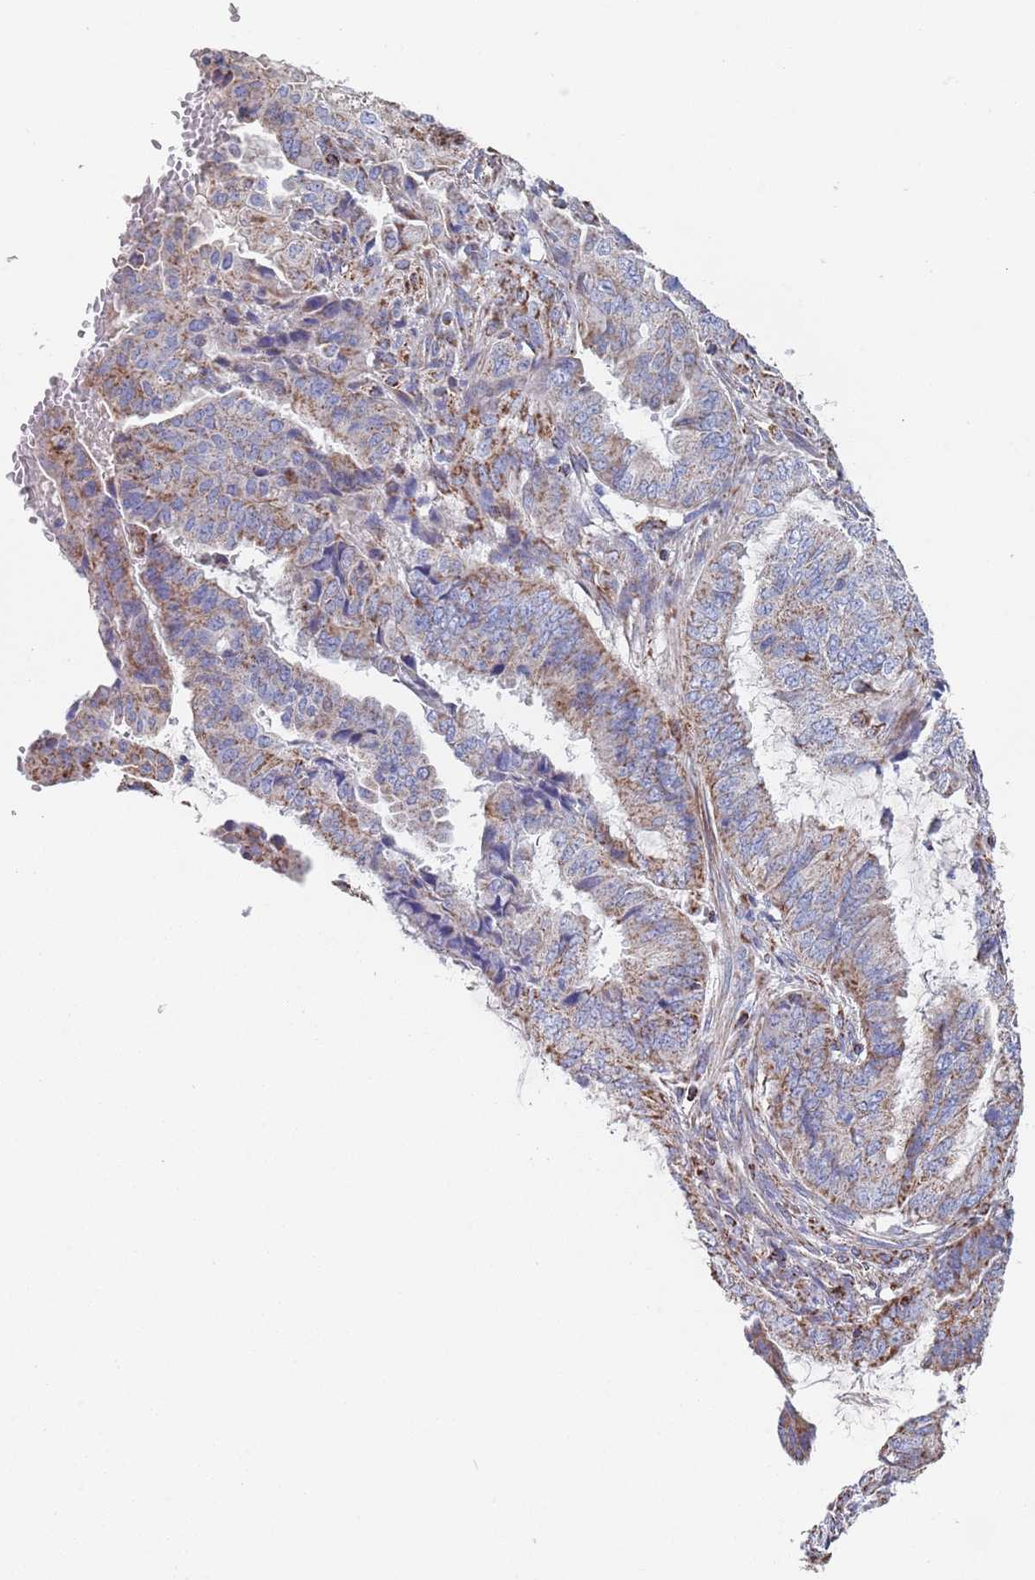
{"staining": {"intensity": "moderate", "quantity": ">75%", "location": "cytoplasmic/membranous"}, "tissue": "endometrial cancer", "cell_type": "Tumor cells", "image_type": "cancer", "snomed": [{"axis": "morphology", "description": "Adenocarcinoma, NOS"}, {"axis": "topography", "description": "Endometrium"}], "caption": "Brown immunohistochemical staining in human endometrial cancer demonstrates moderate cytoplasmic/membranous expression in about >75% of tumor cells.", "gene": "PGP", "patient": {"sex": "female", "age": 51}}